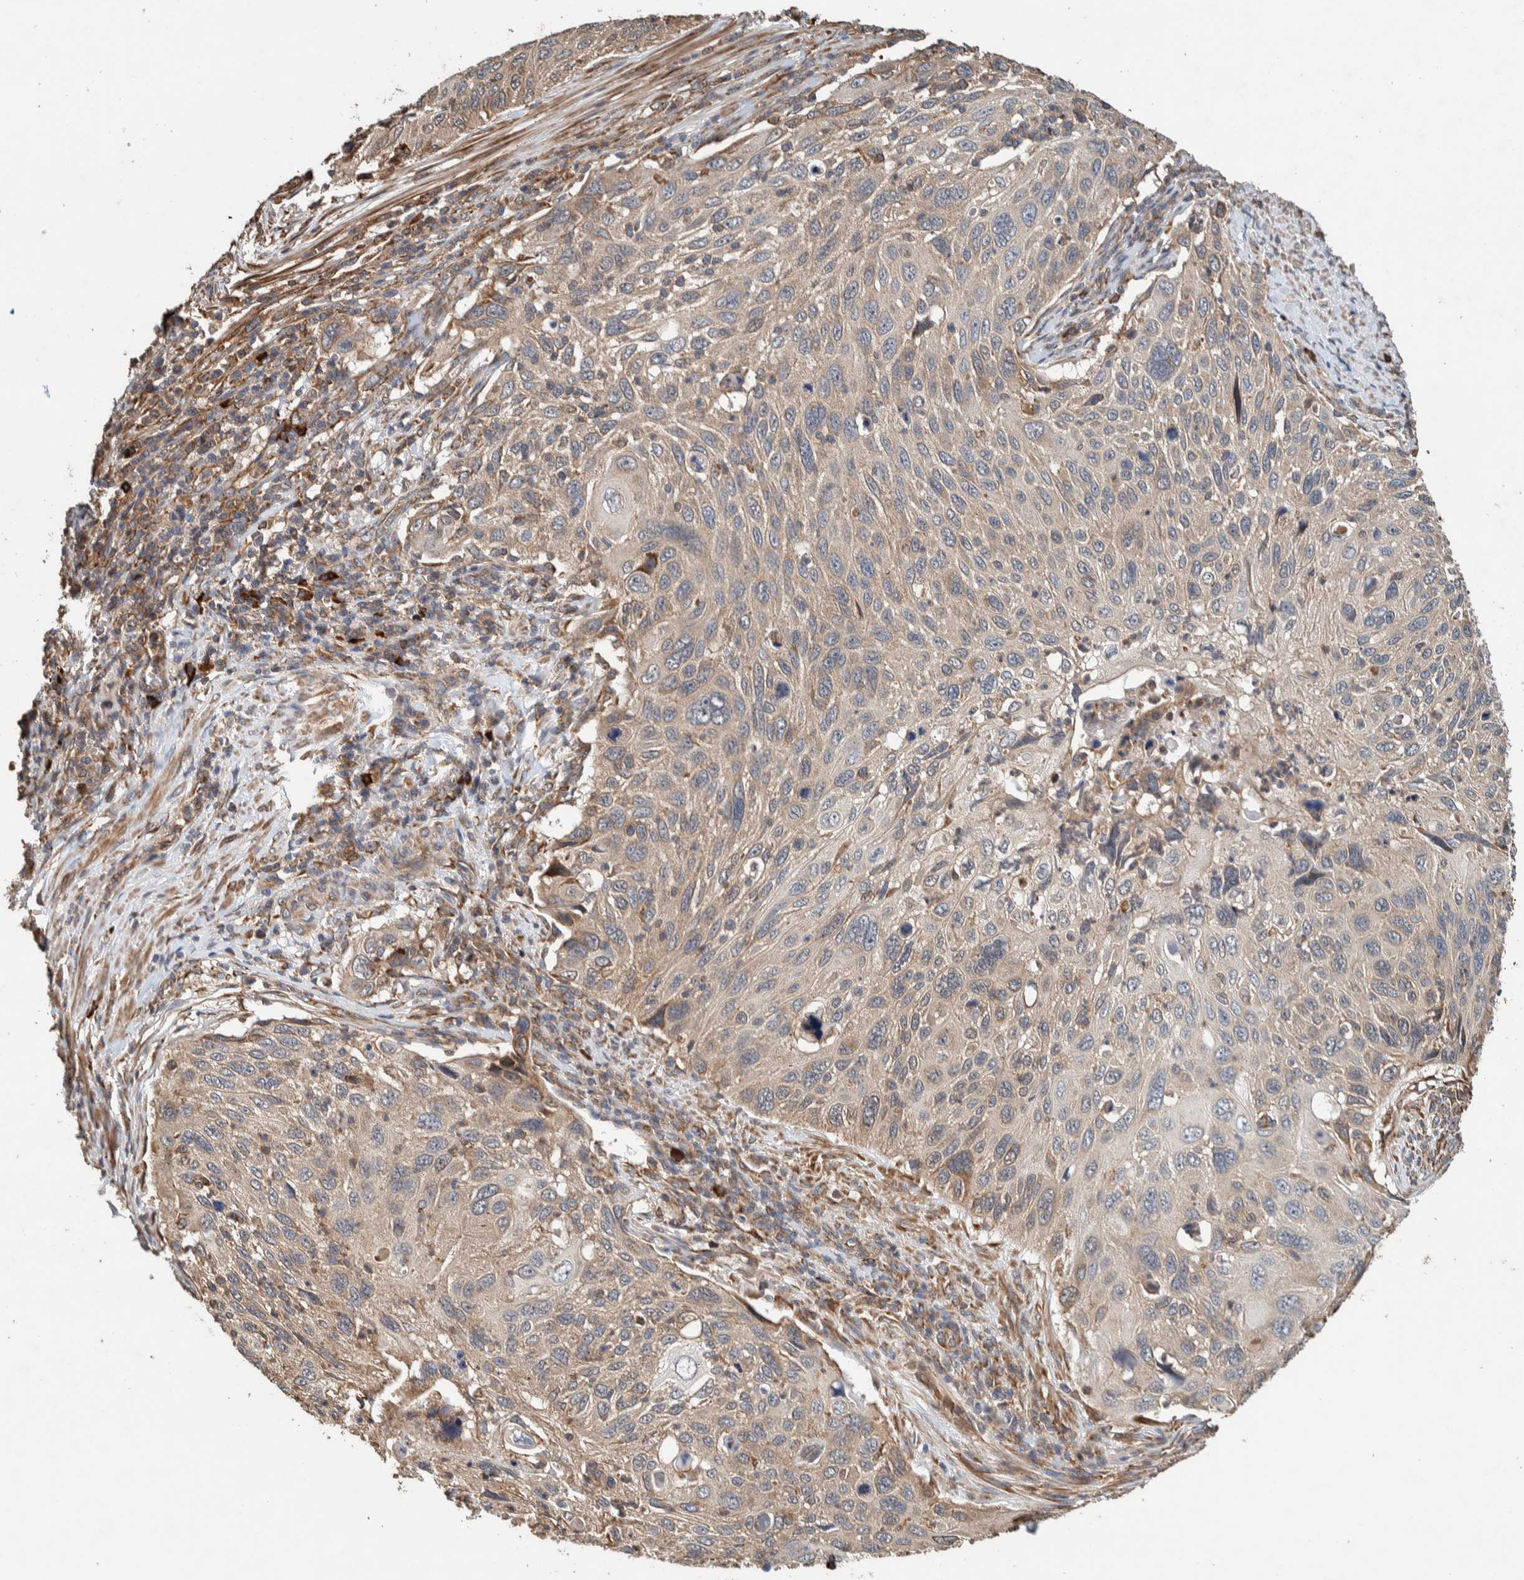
{"staining": {"intensity": "weak", "quantity": ">75%", "location": "cytoplasmic/membranous"}, "tissue": "cervical cancer", "cell_type": "Tumor cells", "image_type": "cancer", "snomed": [{"axis": "morphology", "description": "Squamous cell carcinoma, NOS"}, {"axis": "topography", "description": "Cervix"}], "caption": "This is a histology image of immunohistochemistry staining of cervical squamous cell carcinoma, which shows weak staining in the cytoplasmic/membranous of tumor cells.", "gene": "PLA2G3", "patient": {"sex": "female", "age": 70}}